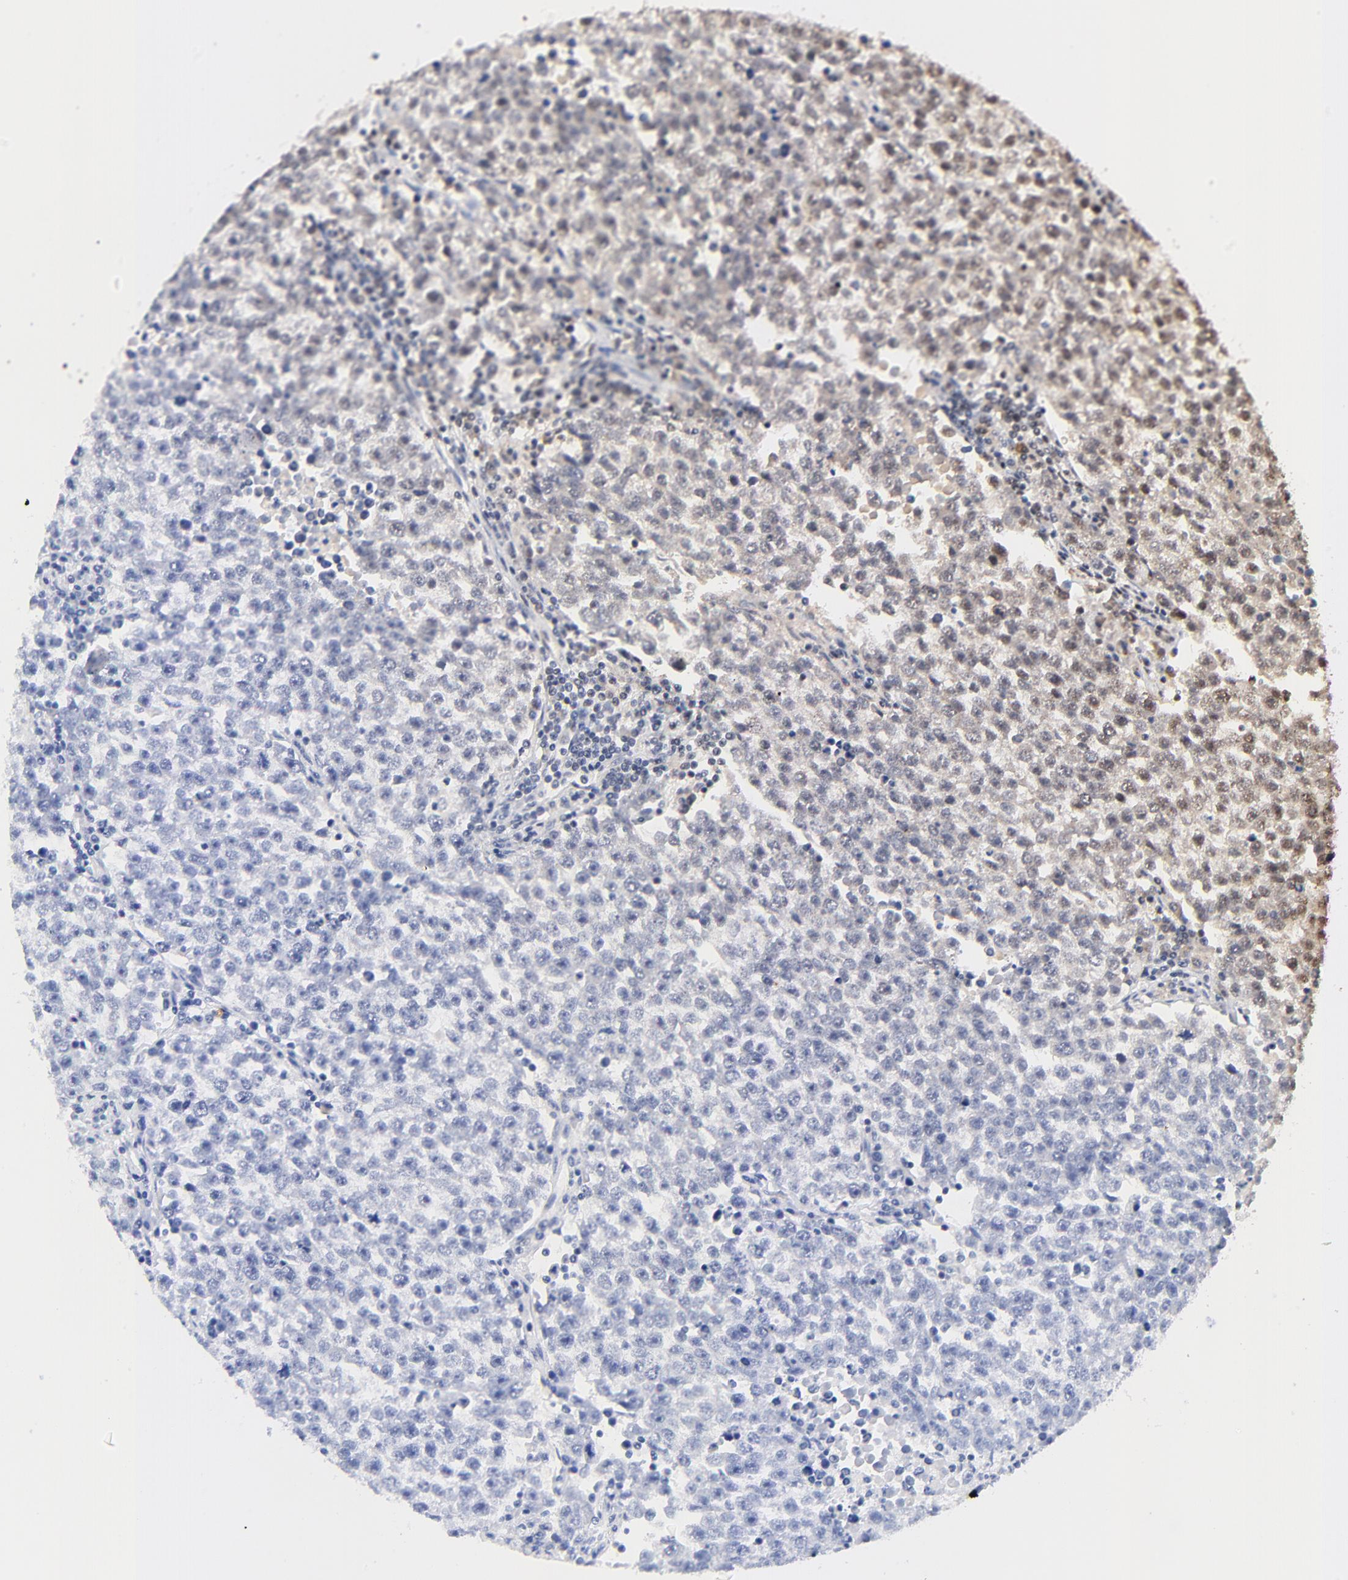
{"staining": {"intensity": "weak", "quantity": ">75%", "location": "nuclear"}, "tissue": "testis cancer", "cell_type": "Tumor cells", "image_type": "cancer", "snomed": [{"axis": "morphology", "description": "Seminoma, NOS"}, {"axis": "topography", "description": "Testis"}], "caption": "This histopathology image demonstrates testis cancer (seminoma) stained with immunohistochemistry (IHC) to label a protein in brown. The nuclear of tumor cells show weak positivity for the protein. Nuclei are counter-stained blue.", "gene": "MED12", "patient": {"sex": "male", "age": 36}}